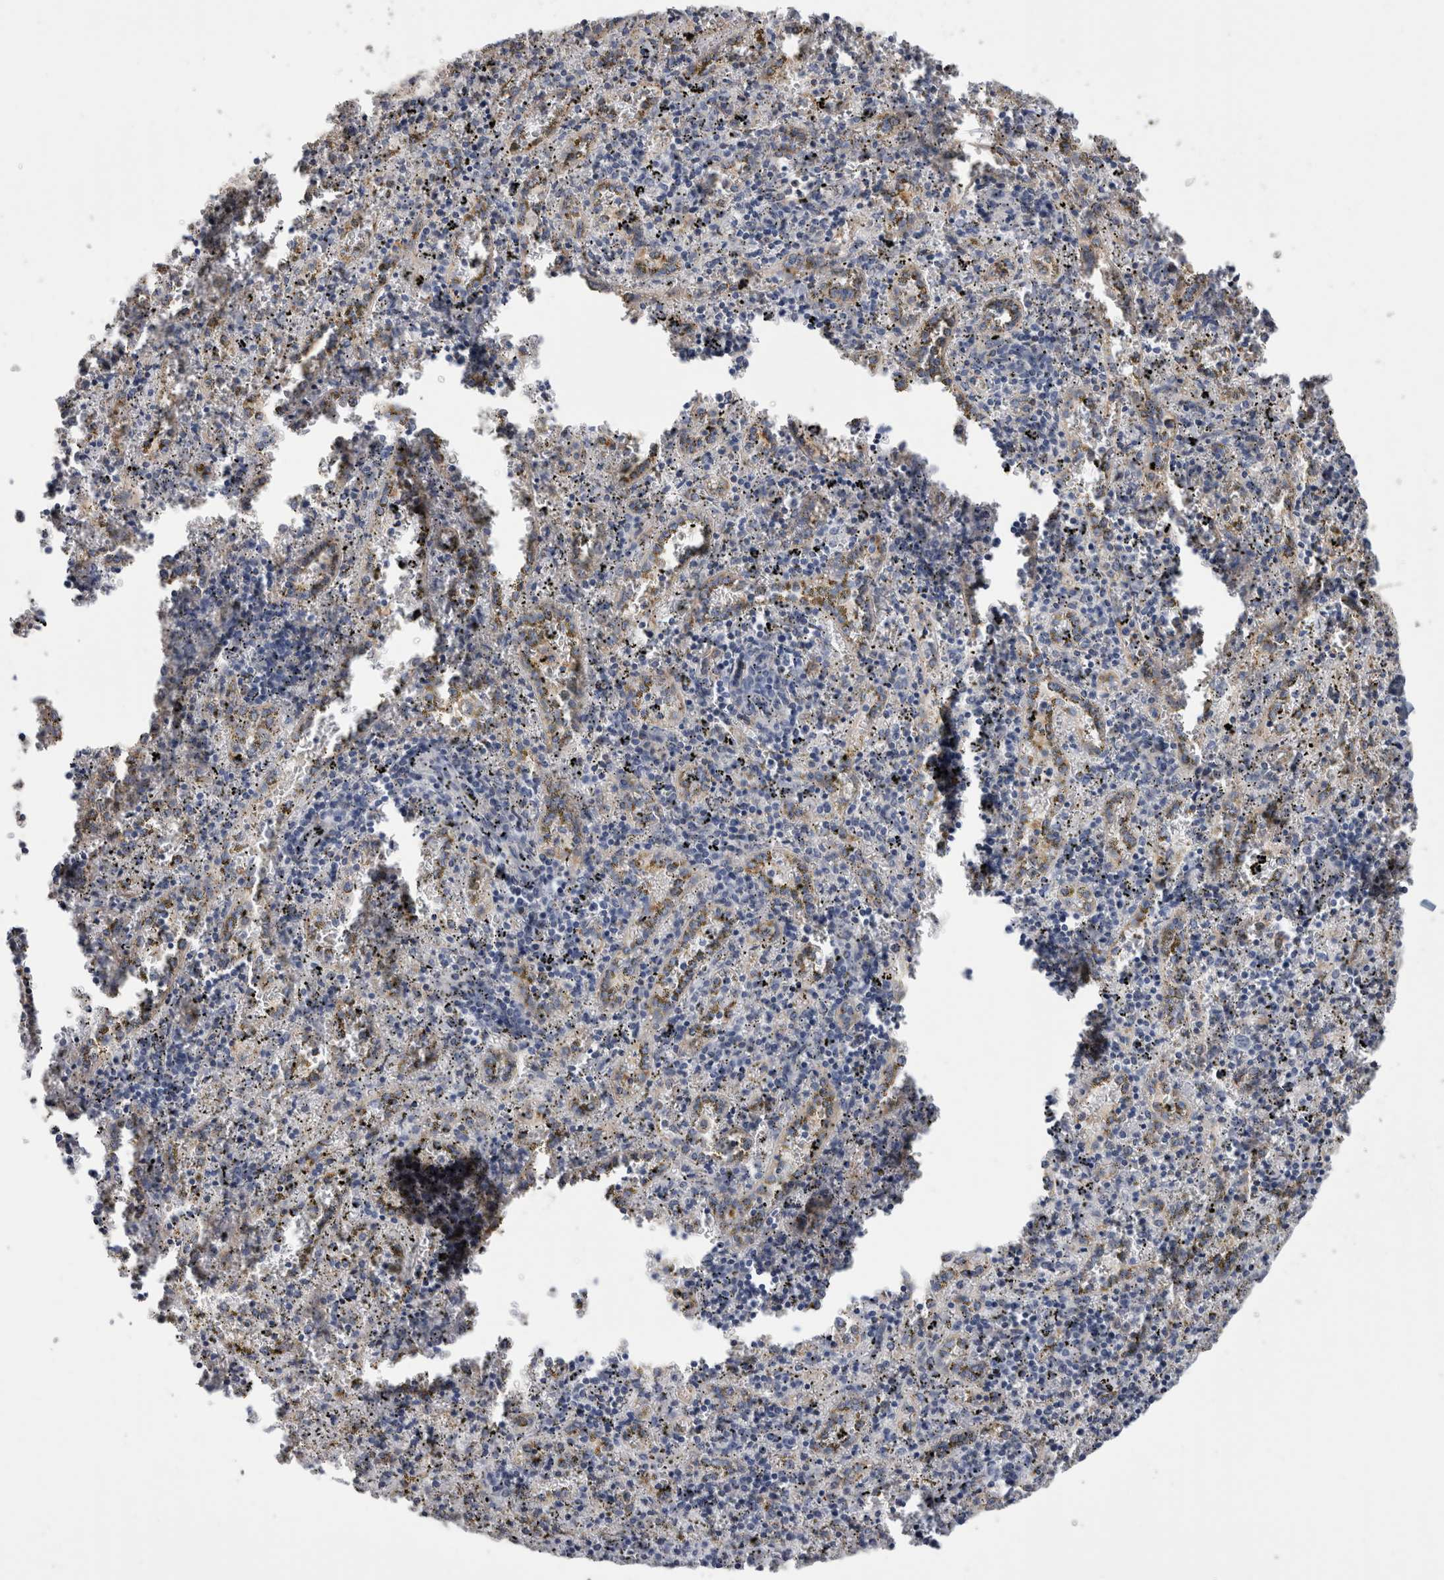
{"staining": {"intensity": "negative", "quantity": "none", "location": "none"}, "tissue": "spleen", "cell_type": "Cells in red pulp", "image_type": "normal", "snomed": [{"axis": "morphology", "description": "Normal tissue, NOS"}, {"axis": "topography", "description": "Spleen"}], "caption": "This micrograph is of unremarkable spleen stained with IHC to label a protein in brown with the nuclei are counter-stained blue. There is no expression in cells in red pulp. (Brightfield microscopy of DAB (3,3'-diaminobenzidine) immunohistochemistry (IHC) at high magnification).", "gene": "SCRN1", "patient": {"sex": "male", "age": 11}}